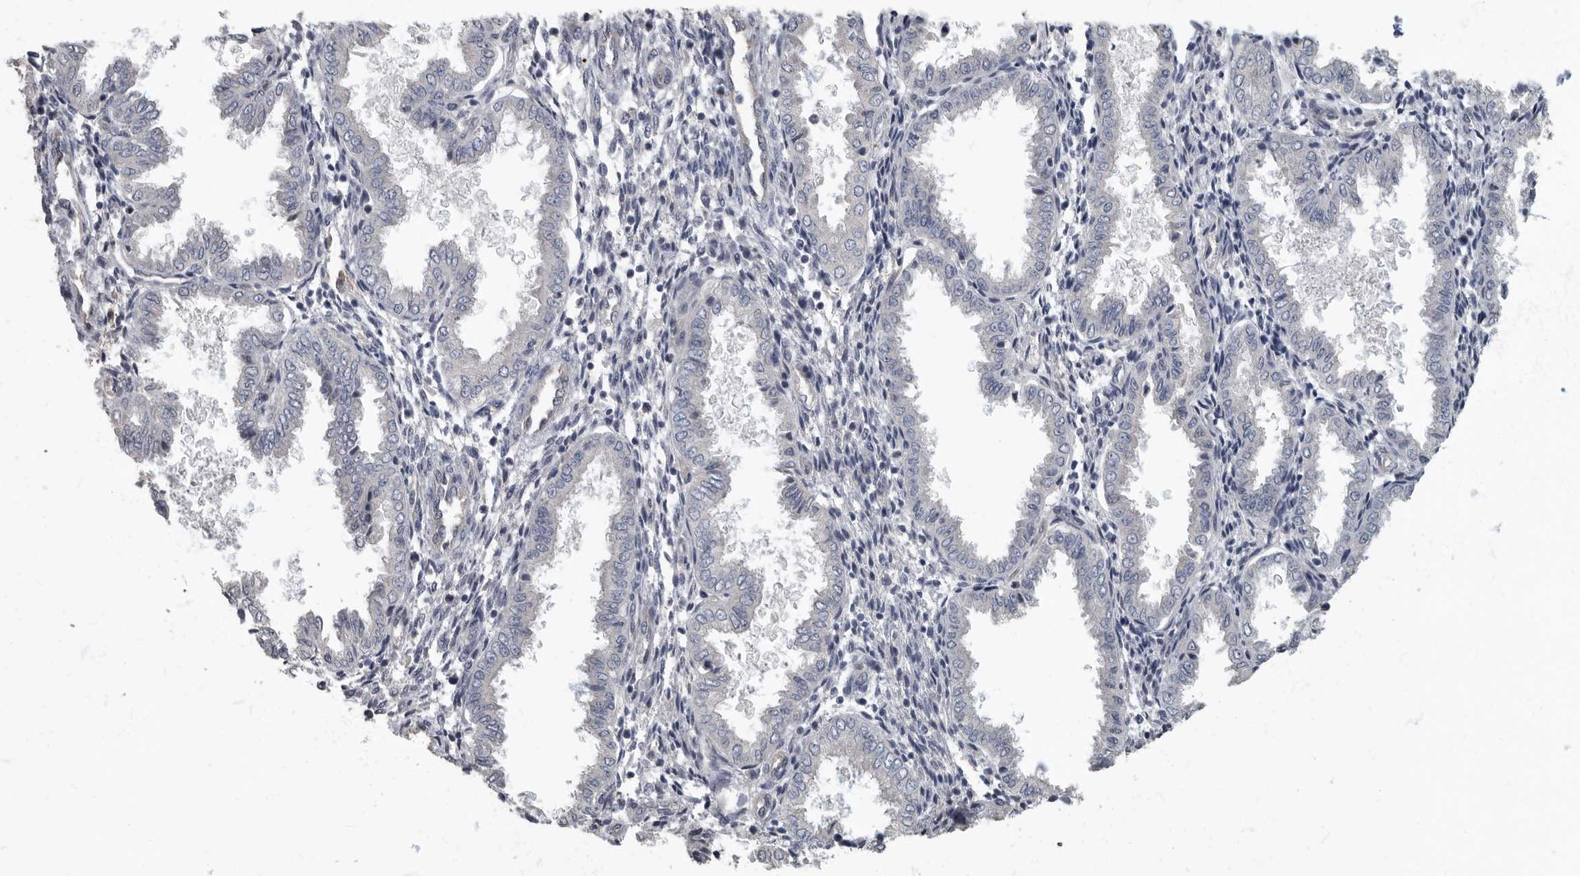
{"staining": {"intensity": "negative", "quantity": "none", "location": "none"}, "tissue": "endometrium", "cell_type": "Cells in endometrial stroma", "image_type": "normal", "snomed": [{"axis": "morphology", "description": "Normal tissue, NOS"}, {"axis": "topography", "description": "Endometrium"}], "caption": "Endometrium stained for a protein using IHC reveals no expression cells in endometrial stroma.", "gene": "PDK1", "patient": {"sex": "female", "age": 33}}